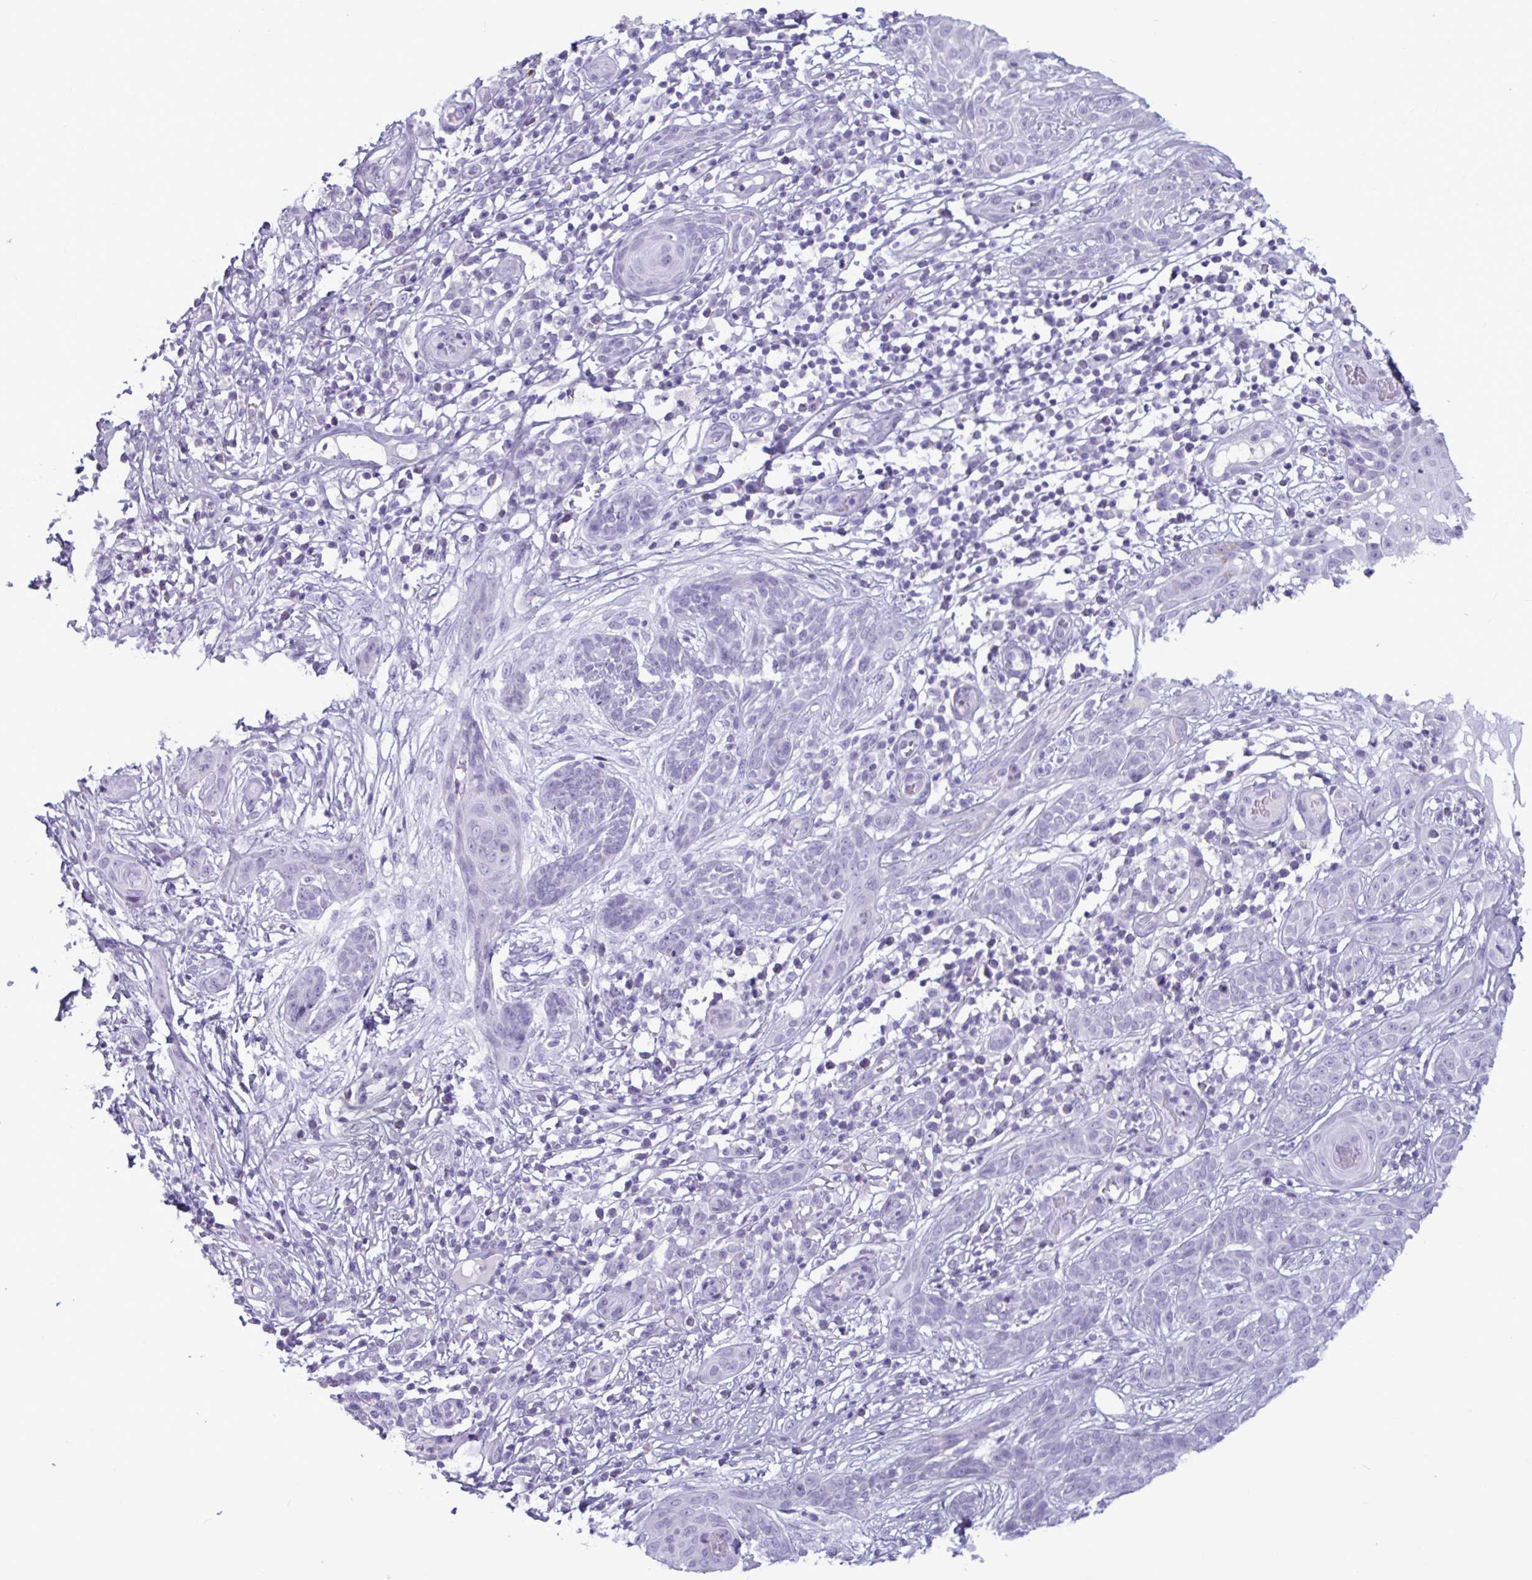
{"staining": {"intensity": "negative", "quantity": "none", "location": "none"}, "tissue": "skin cancer", "cell_type": "Tumor cells", "image_type": "cancer", "snomed": [{"axis": "morphology", "description": "Basal cell carcinoma"}, {"axis": "topography", "description": "Skin"}, {"axis": "topography", "description": "Skin, foot"}], "caption": "This is a image of immunohistochemistry (IHC) staining of skin basal cell carcinoma, which shows no expression in tumor cells.", "gene": "BBS10", "patient": {"sex": "female", "age": 86}}